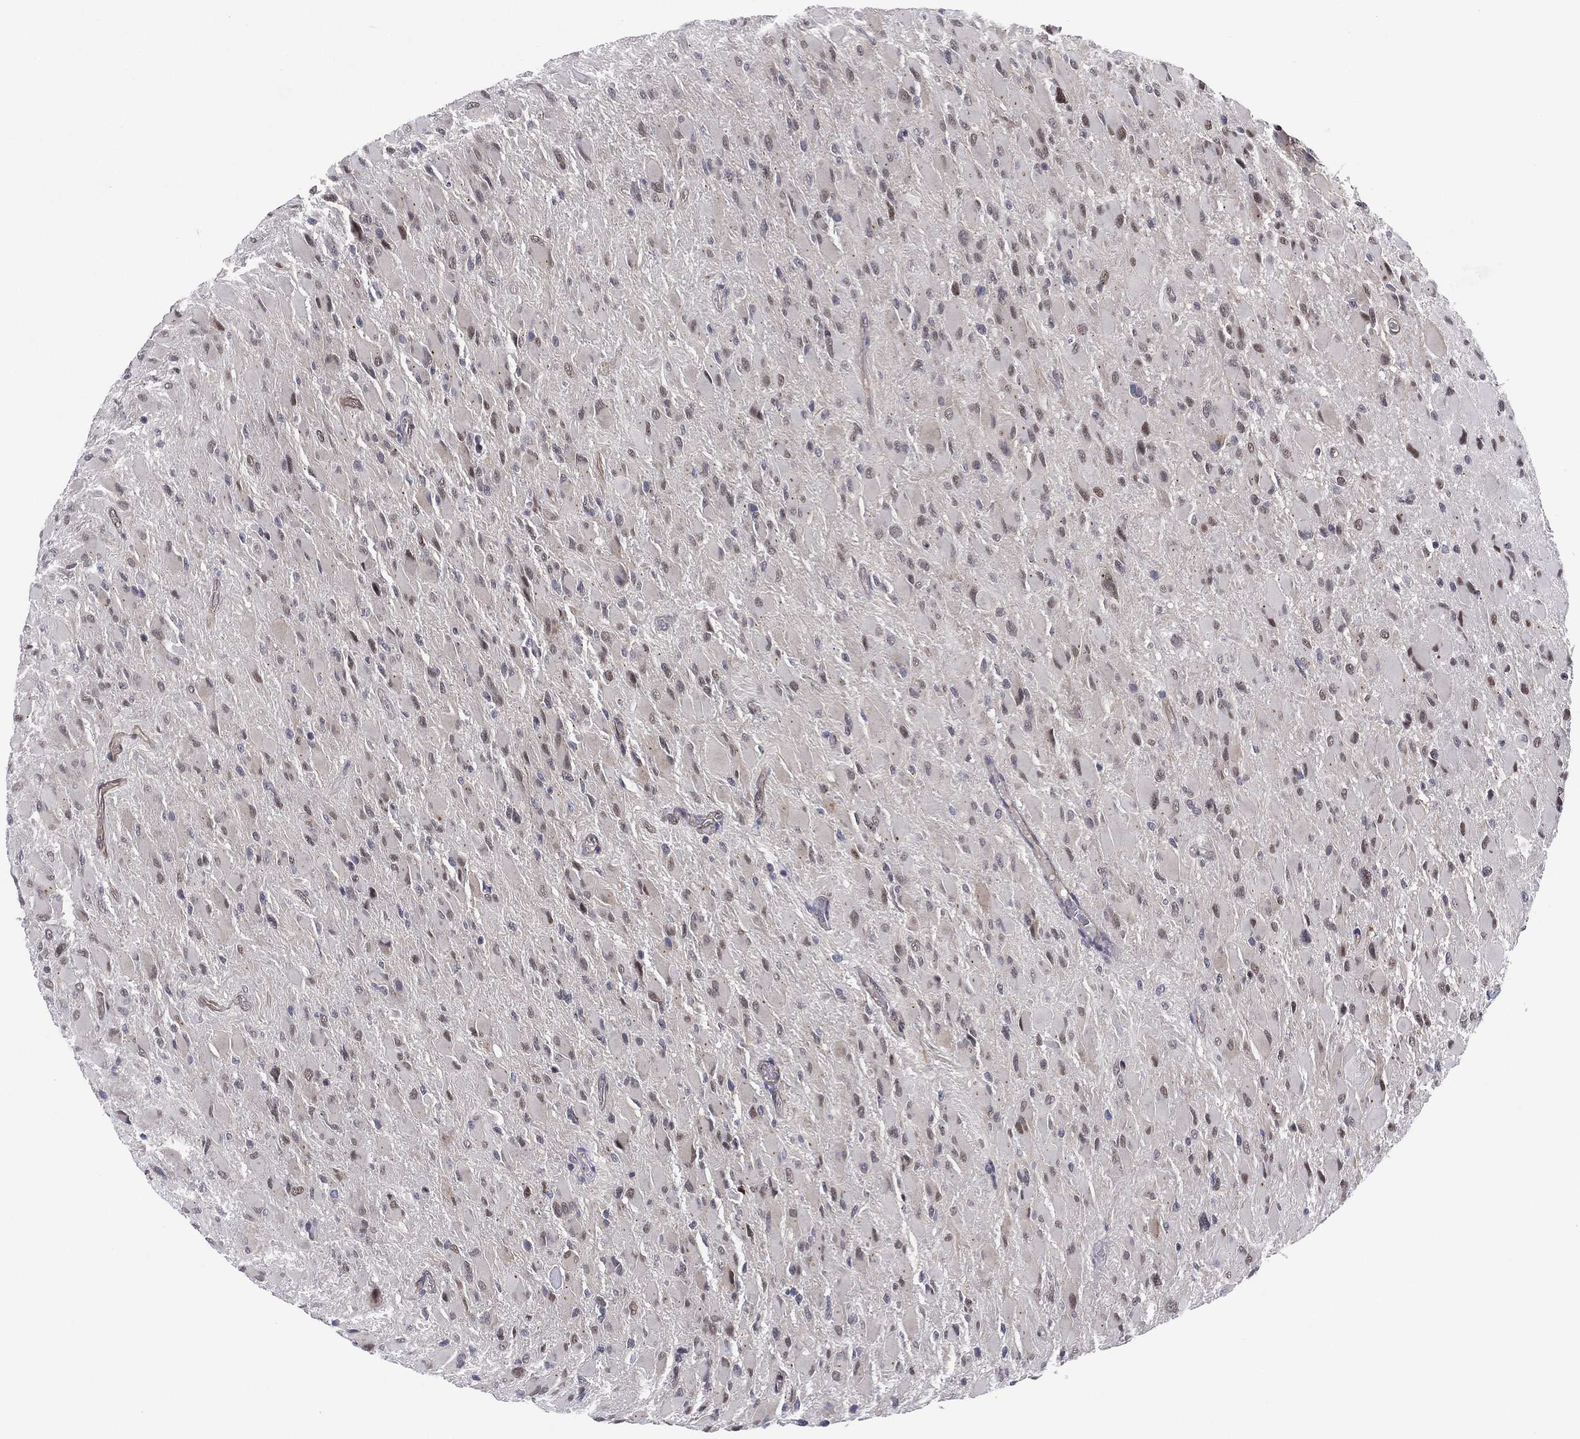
{"staining": {"intensity": "moderate", "quantity": "<25%", "location": "nuclear"}, "tissue": "glioma", "cell_type": "Tumor cells", "image_type": "cancer", "snomed": [{"axis": "morphology", "description": "Glioma, malignant, High grade"}, {"axis": "topography", "description": "Cerebral cortex"}], "caption": "Immunohistochemistry of malignant glioma (high-grade) reveals low levels of moderate nuclear expression in about <25% of tumor cells.", "gene": "GSE1", "patient": {"sex": "female", "age": 36}}